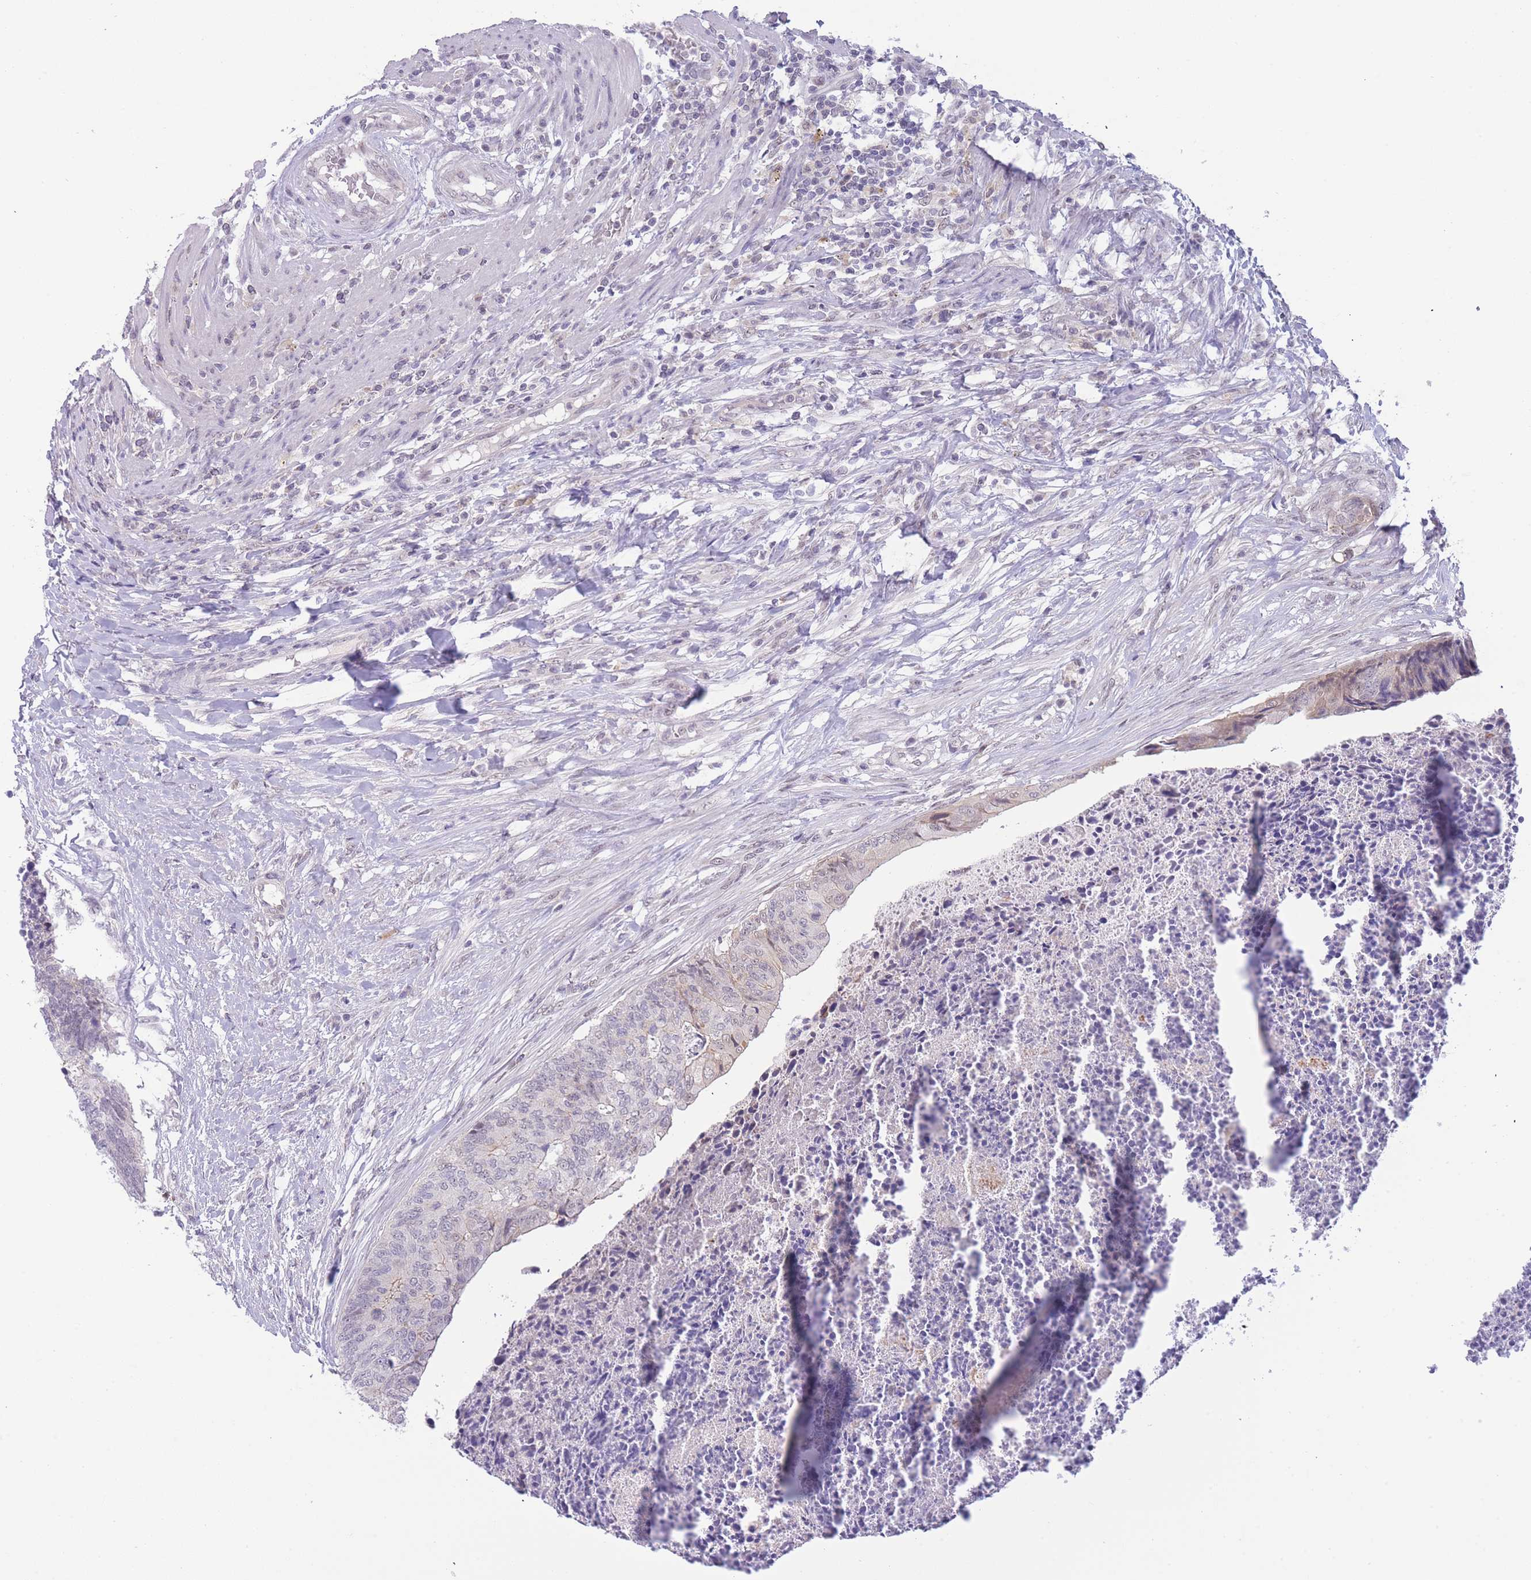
{"staining": {"intensity": "negative", "quantity": "none", "location": "none"}, "tissue": "colorectal cancer", "cell_type": "Tumor cells", "image_type": "cancer", "snomed": [{"axis": "morphology", "description": "Adenocarcinoma, NOS"}, {"axis": "topography", "description": "Colon"}], "caption": "DAB (3,3'-diaminobenzidine) immunohistochemical staining of colorectal cancer displays no significant positivity in tumor cells.", "gene": "GOLGA6L25", "patient": {"sex": "female", "age": 67}}